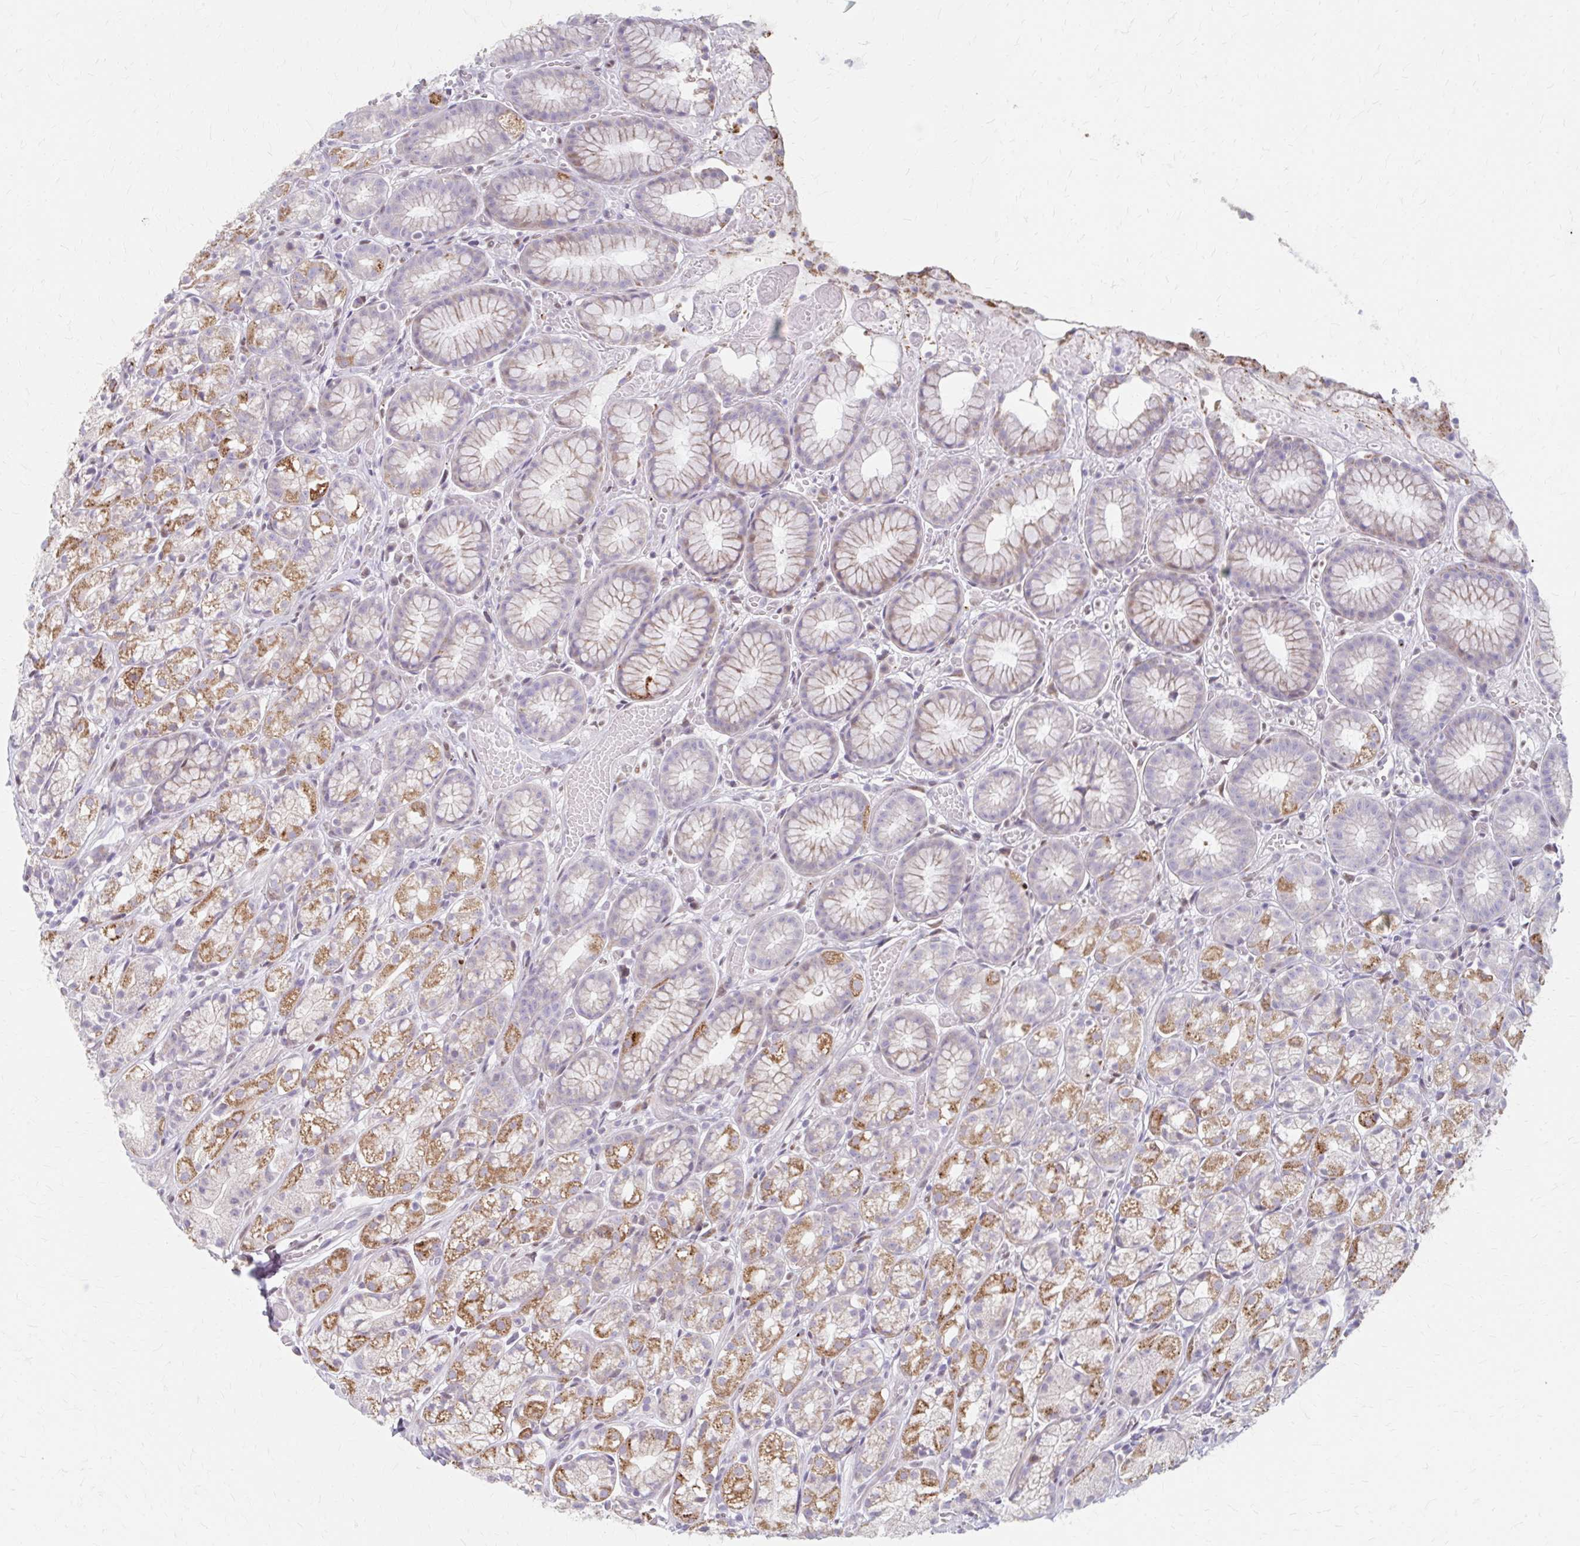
{"staining": {"intensity": "moderate", "quantity": "25%-75%", "location": "cytoplasmic/membranous,nuclear"}, "tissue": "stomach", "cell_type": "Glandular cells", "image_type": "normal", "snomed": [{"axis": "morphology", "description": "Normal tissue, NOS"}, {"axis": "topography", "description": "Smooth muscle"}, {"axis": "topography", "description": "Stomach"}], "caption": "High-power microscopy captured an immunohistochemistry (IHC) micrograph of normal stomach, revealing moderate cytoplasmic/membranous,nuclear expression in about 25%-75% of glandular cells.", "gene": "BEAN1", "patient": {"sex": "male", "age": 70}}